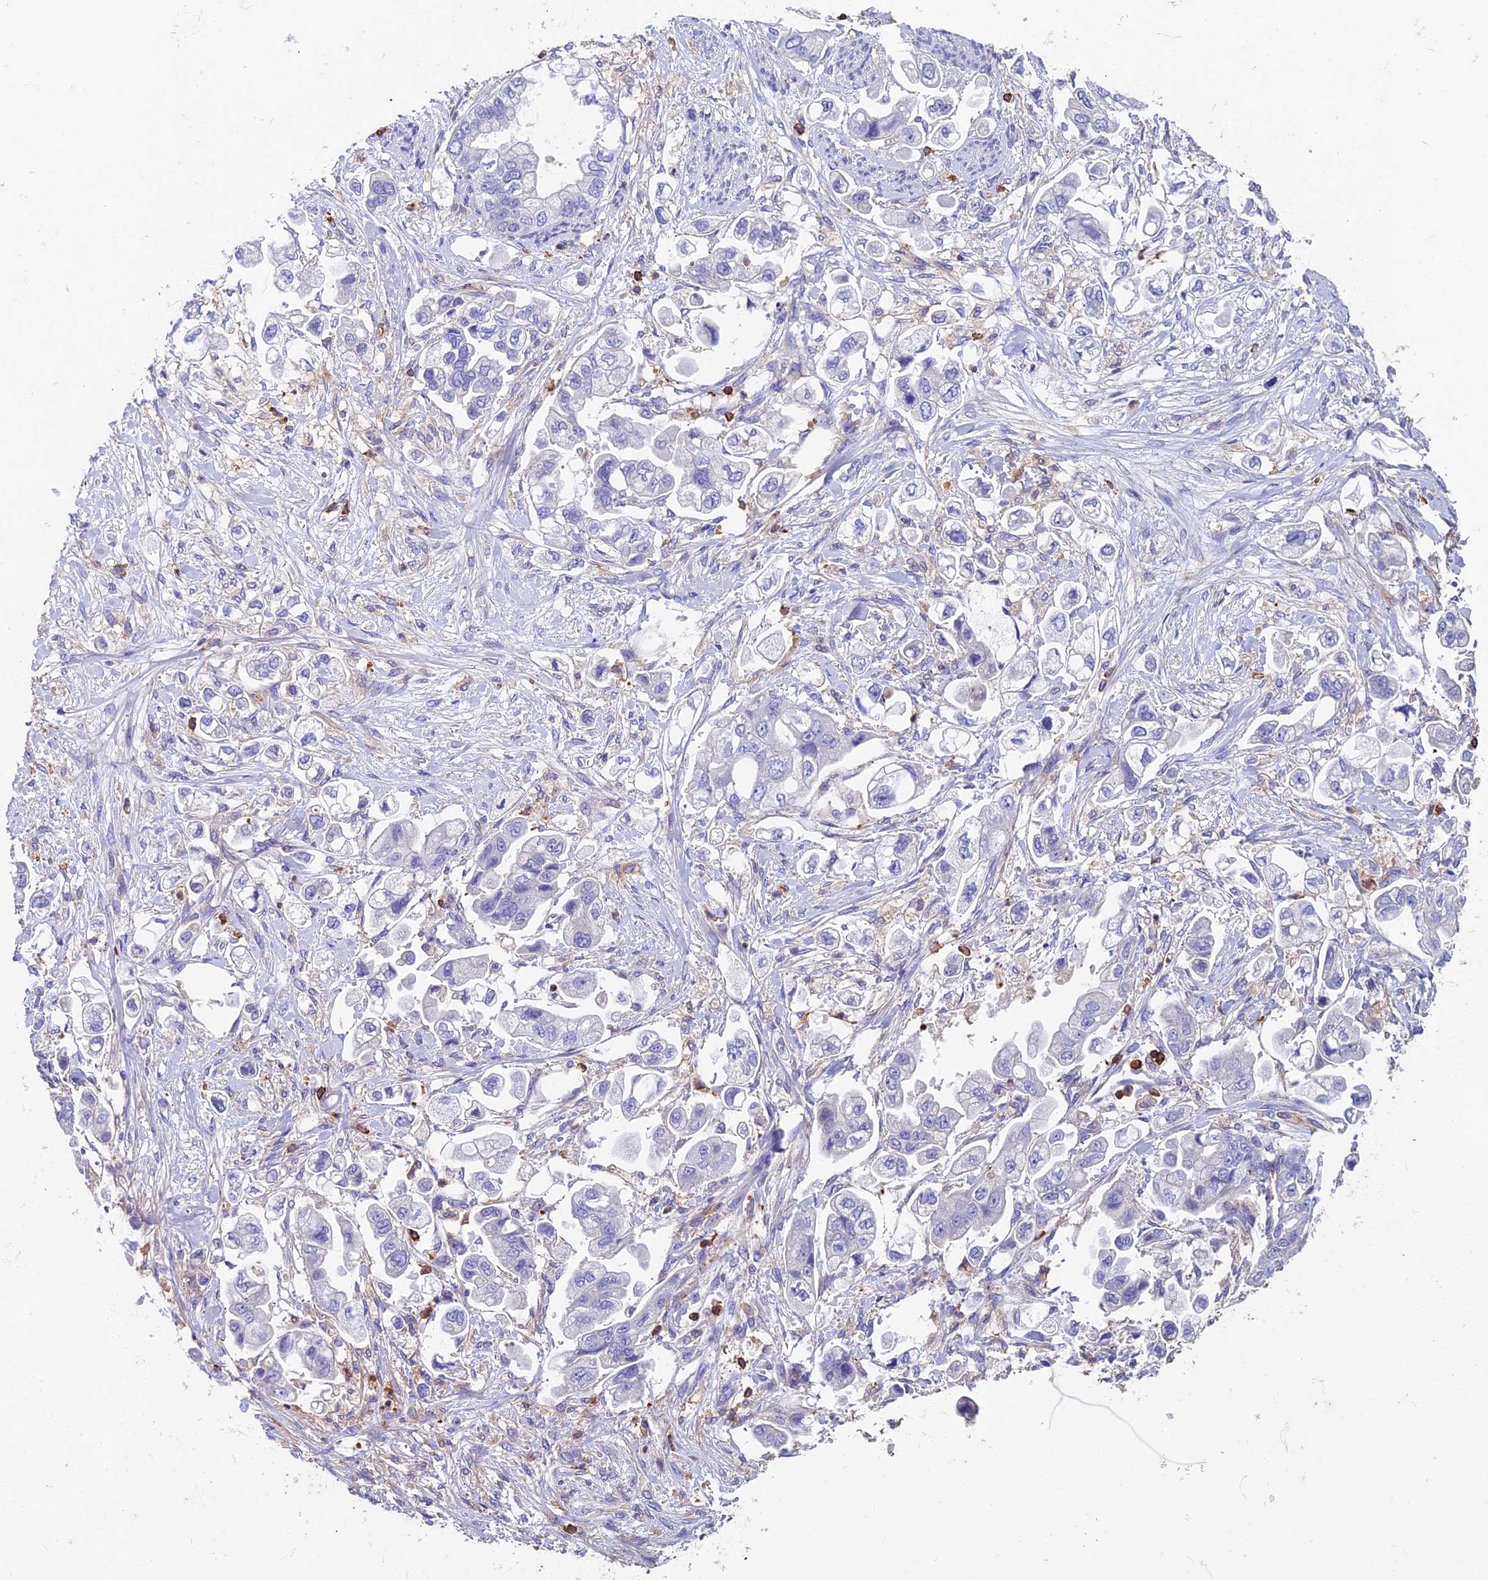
{"staining": {"intensity": "negative", "quantity": "none", "location": "none"}, "tissue": "stomach cancer", "cell_type": "Tumor cells", "image_type": "cancer", "snomed": [{"axis": "morphology", "description": "Adenocarcinoma, NOS"}, {"axis": "topography", "description": "Stomach"}], "caption": "Immunohistochemistry of human stomach cancer (adenocarcinoma) demonstrates no staining in tumor cells. (DAB (3,3'-diaminobenzidine) IHC visualized using brightfield microscopy, high magnification).", "gene": "ADAT1", "patient": {"sex": "male", "age": 62}}